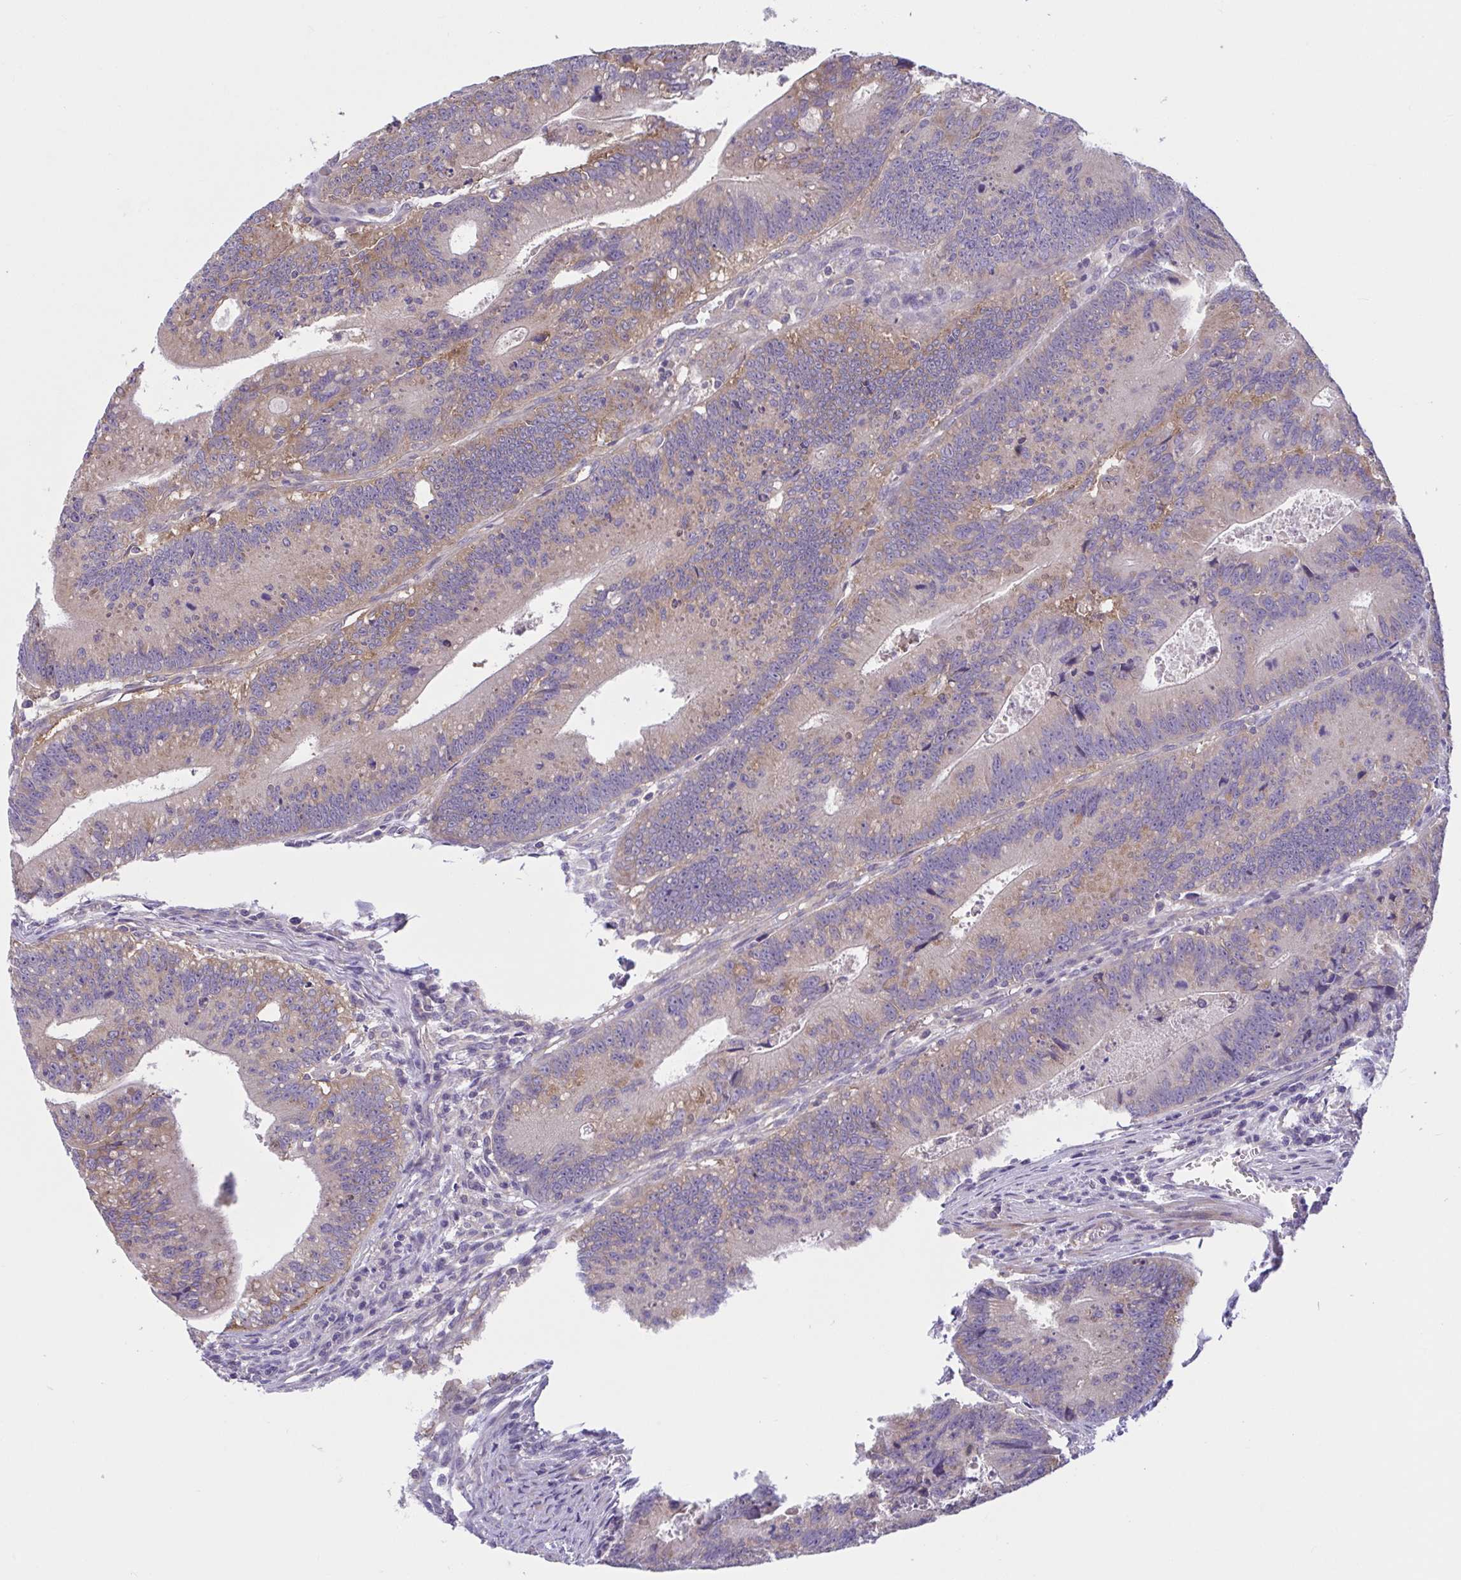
{"staining": {"intensity": "weak", "quantity": "<25%", "location": "cytoplasmic/membranous"}, "tissue": "colorectal cancer", "cell_type": "Tumor cells", "image_type": "cancer", "snomed": [{"axis": "morphology", "description": "Adenocarcinoma, NOS"}, {"axis": "topography", "description": "Rectum"}], "caption": "The micrograph shows no staining of tumor cells in colorectal cancer (adenocarcinoma).", "gene": "WNT9B", "patient": {"sex": "female", "age": 81}}